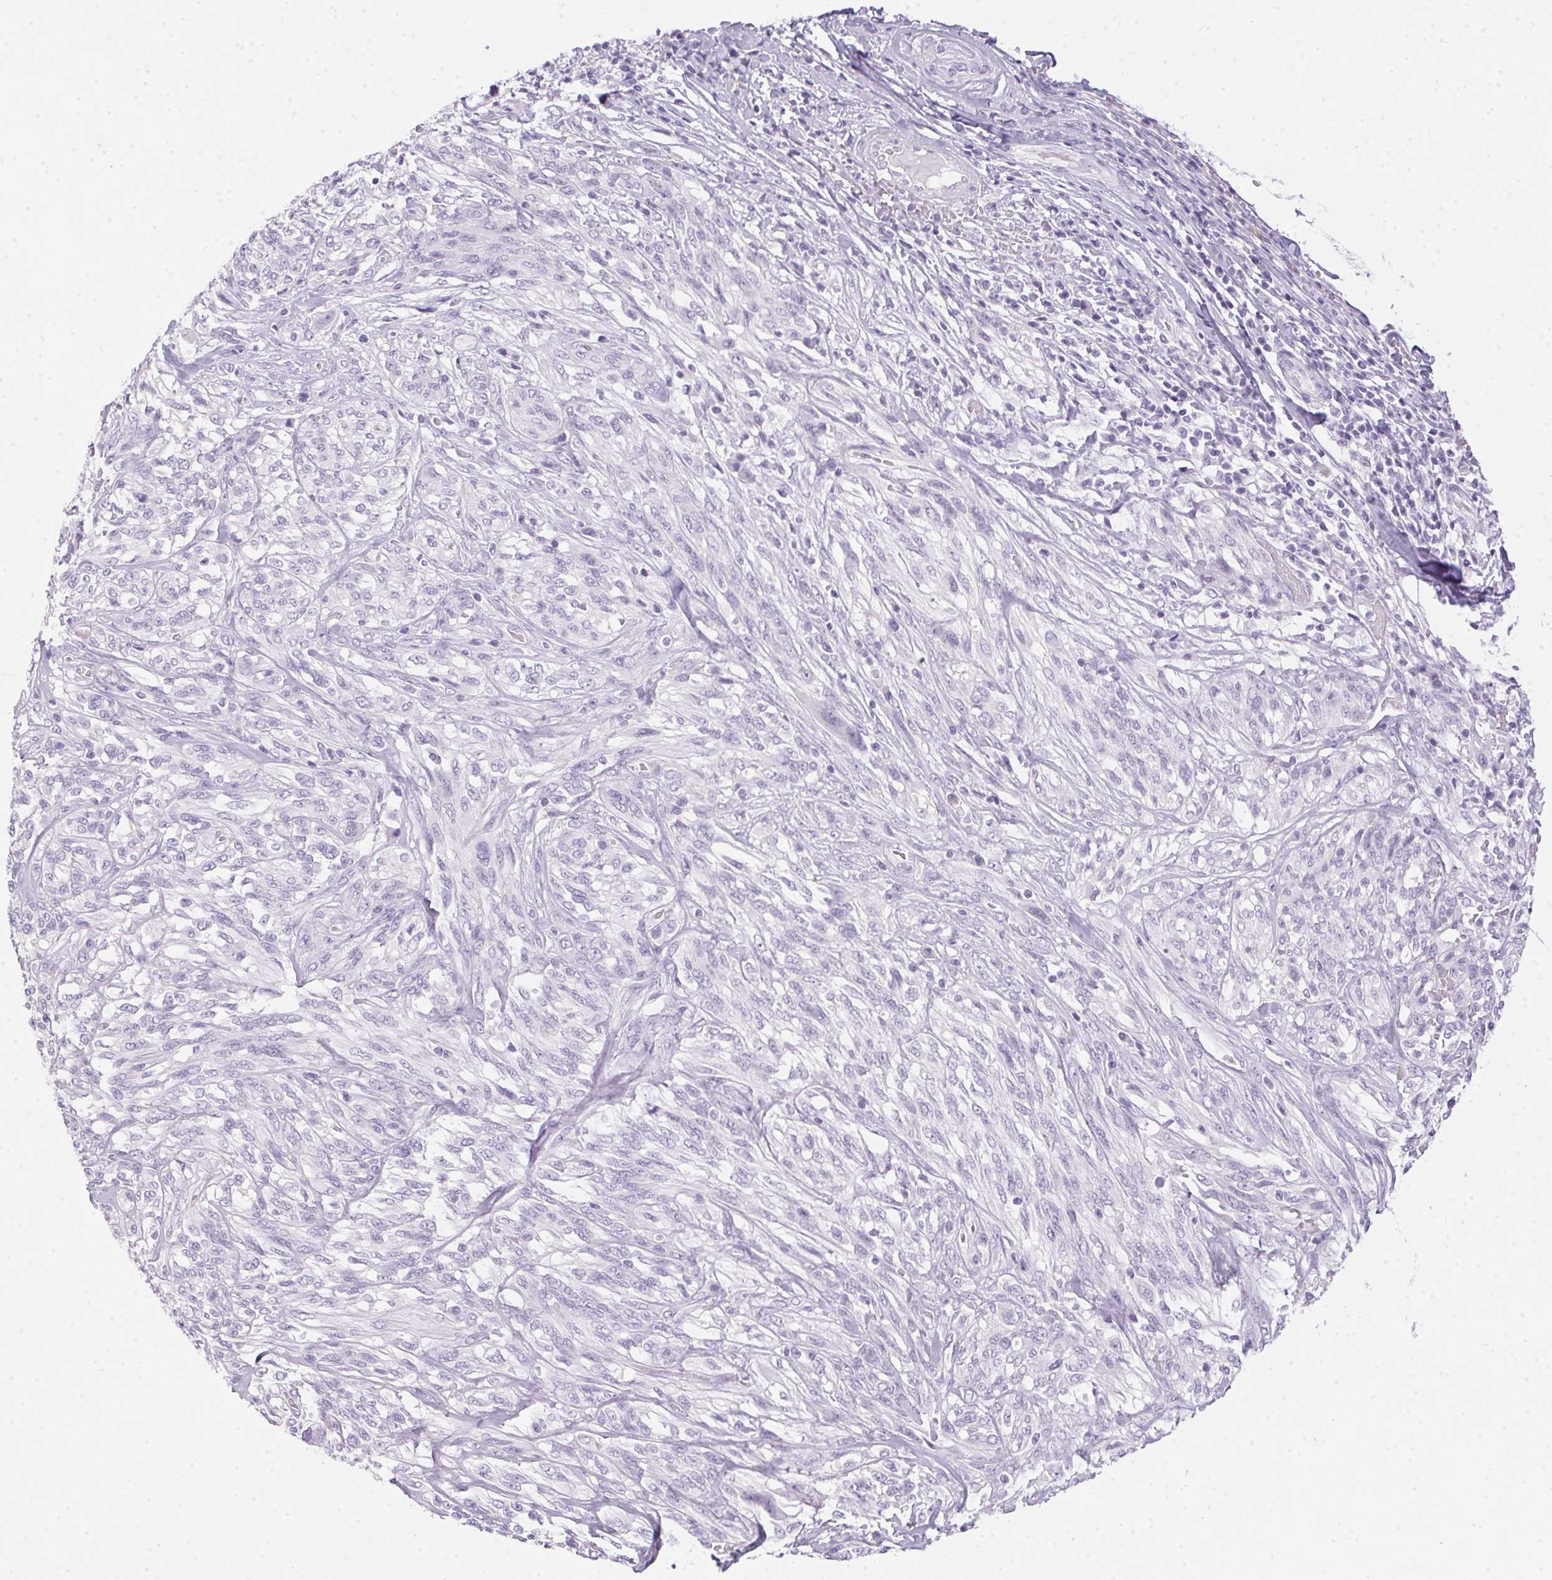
{"staining": {"intensity": "negative", "quantity": "none", "location": "none"}, "tissue": "melanoma", "cell_type": "Tumor cells", "image_type": "cancer", "snomed": [{"axis": "morphology", "description": "Malignant melanoma, NOS"}, {"axis": "topography", "description": "Skin"}], "caption": "Immunohistochemistry (IHC) histopathology image of human melanoma stained for a protein (brown), which exhibits no positivity in tumor cells.", "gene": "POPDC2", "patient": {"sex": "female", "age": 91}}